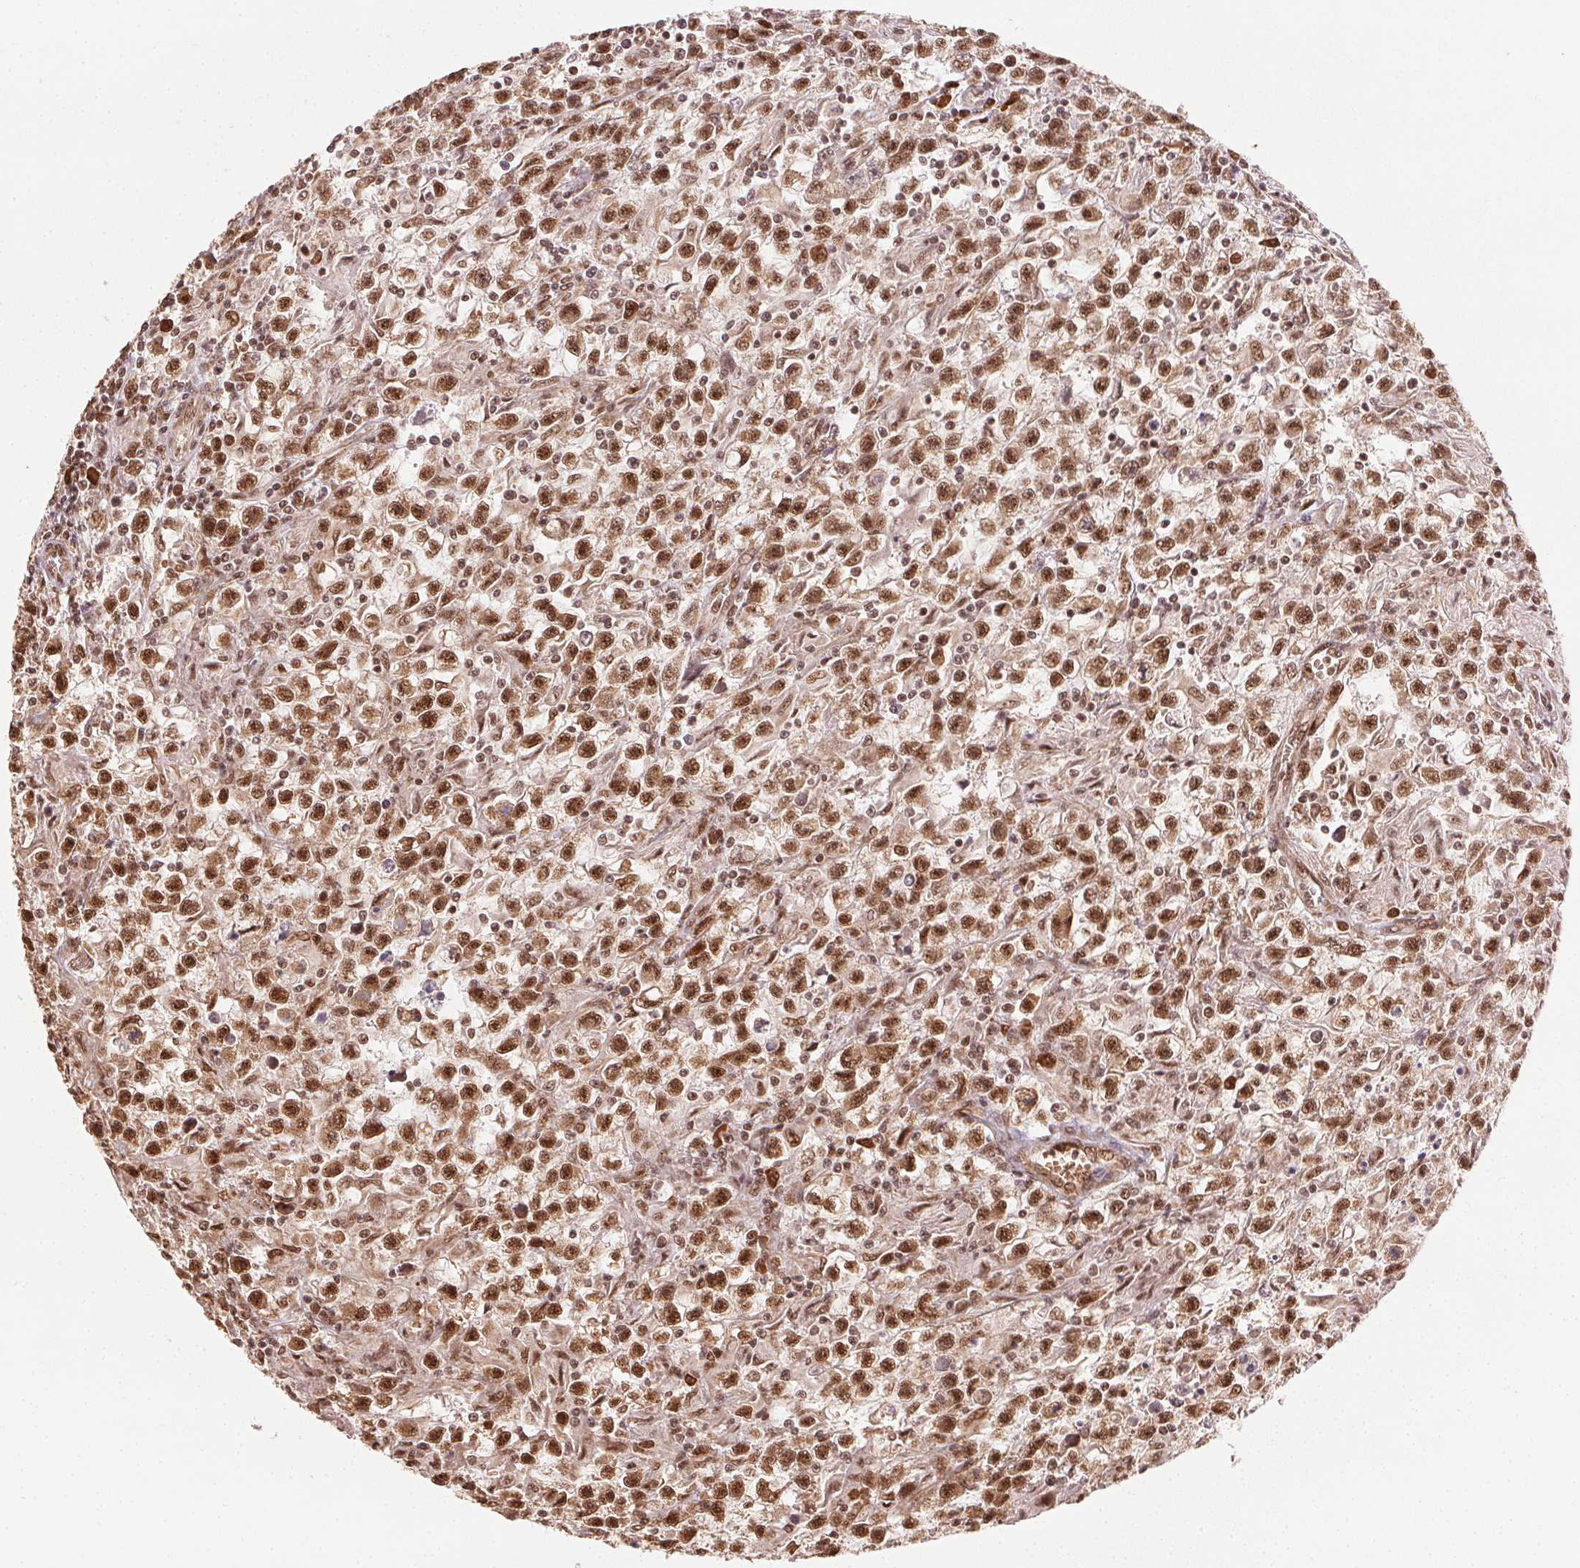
{"staining": {"intensity": "moderate", "quantity": ">75%", "location": "nuclear"}, "tissue": "testis cancer", "cell_type": "Tumor cells", "image_type": "cancer", "snomed": [{"axis": "morphology", "description": "Seminoma, NOS"}, {"axis": "topography", "description": "Testis"}], "caption": "Immunohistochemical staining of human seminoma (testis) displays moderate nuclear protein positivity in about >75% of tumor cells.", "gene": "TREML4", "patient": {"sex": "male", "age": 31}}